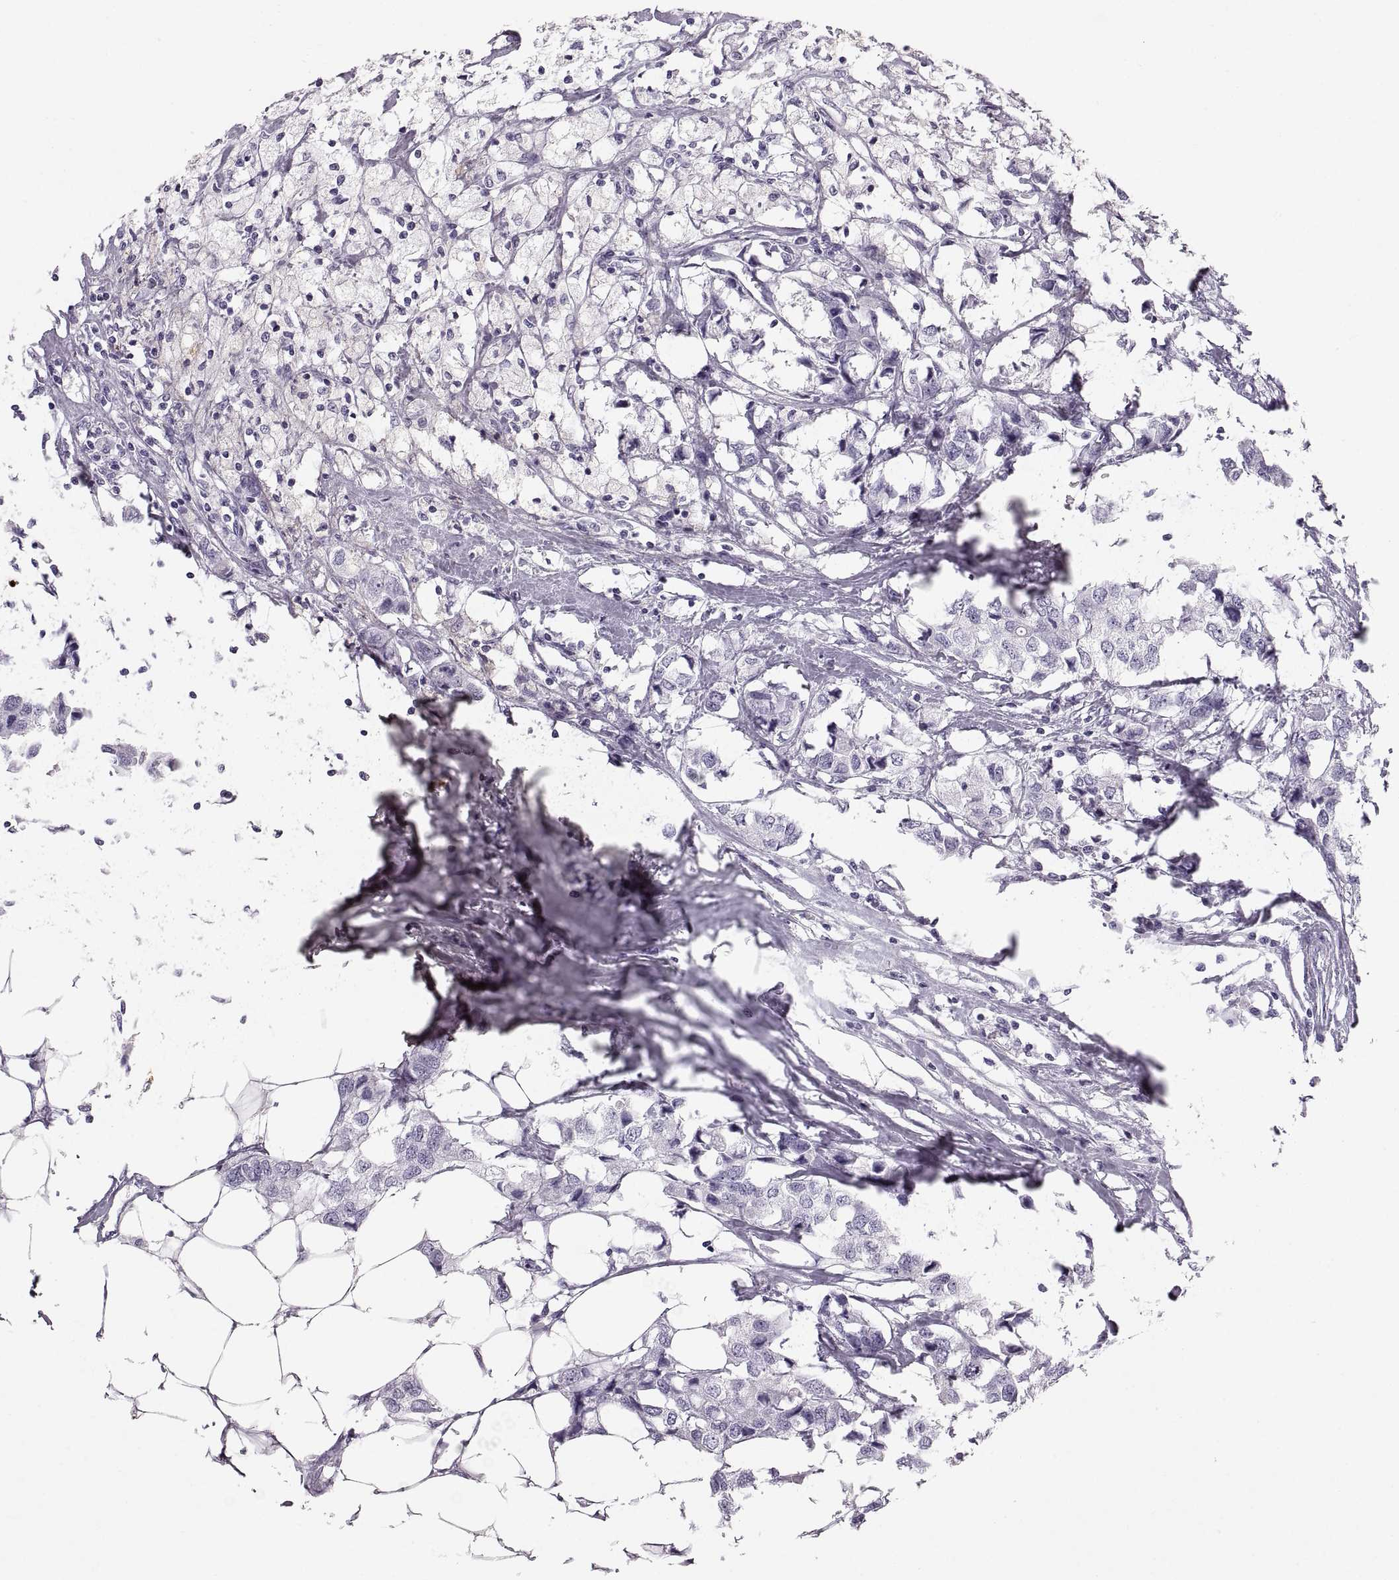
{"staining": {"intensity": "negative", "quantity": "none", "location": "none"}, "tissue": "breast cancer", "cell_type": "Tumor cells", "image_type": "cancer", "snomed": [{"axis": "morphology", "description": "Duct carcinoma"}, {"axis": "topography", "description": "Breast"}], "caption": "Immunohistochemistry of breast cancer (infiltrating ductal carcinoma) reveals no positivity in tumor cells.", "gene": "MILR1", "patient": {"sex": "female", "age": 80}}